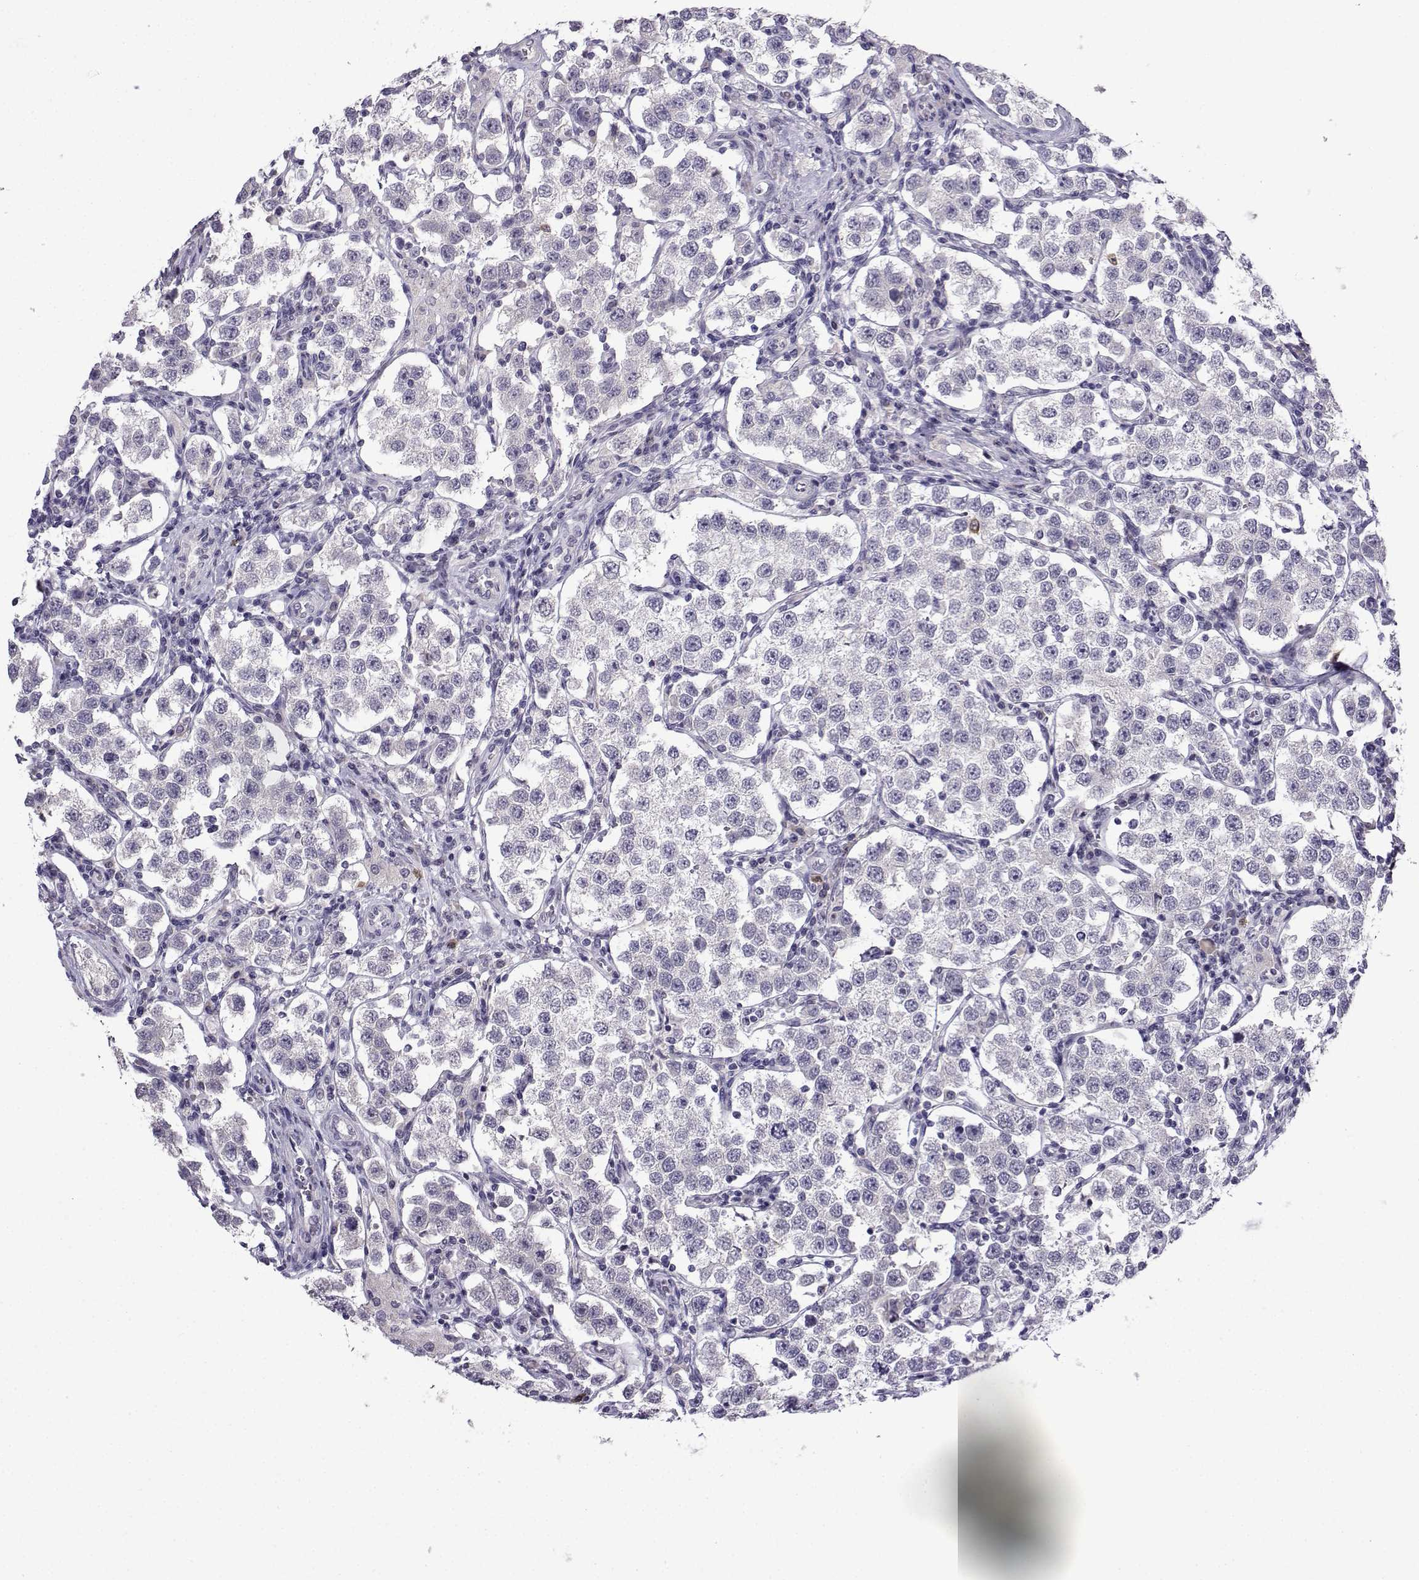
{"staining": {"intensity": "negative", "quantity": "none", "location": "none"}, "tissue": "testis cancer", "cell_type": "Tumor cells", "image_type": "cancer", "snomed": [{"axis": "morphology", "description": "Seminoma, NOS"}, {"axis": "topography", "description": "Testis"}], "caption": "IHC histopathology image of human testis cancer stained for a protein (brown), which displays no staining in tumor cells.", "gene": "CRYBB1", "patient": {"sex": "male", "age": 37}}